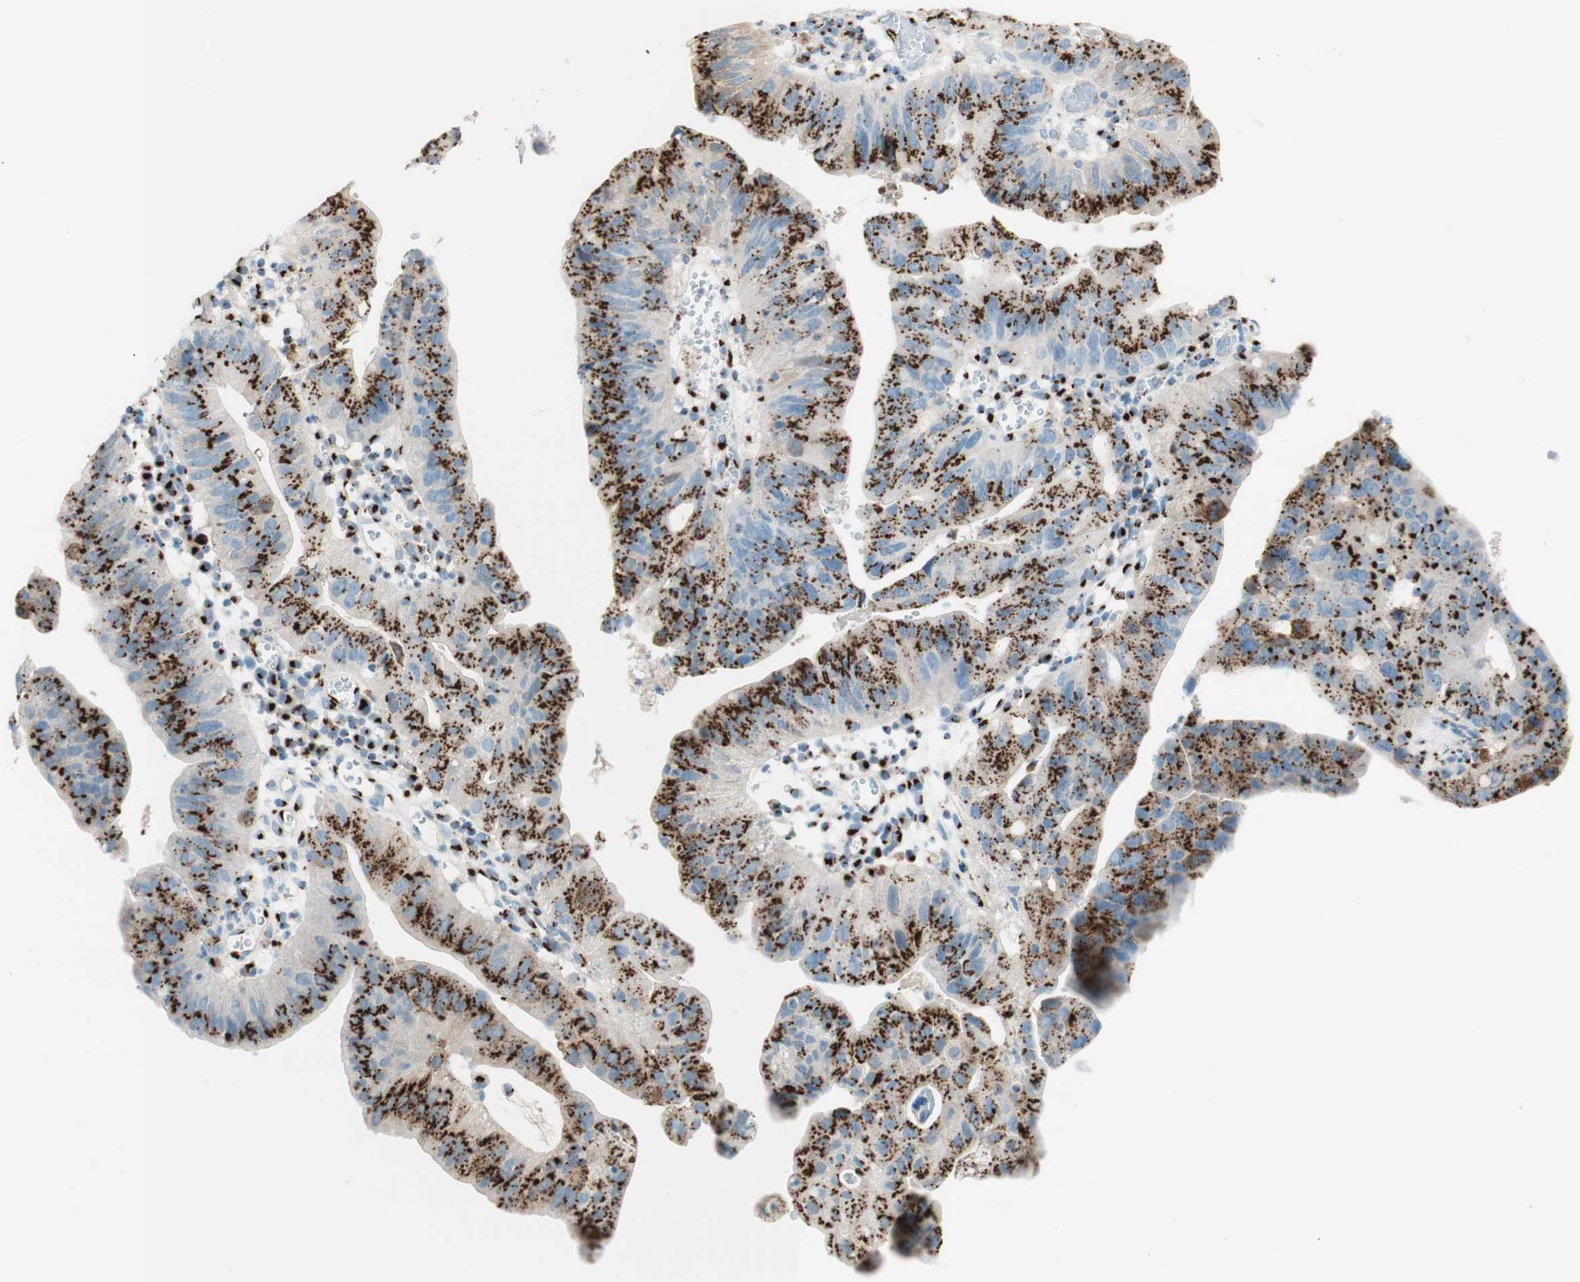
{"staining": {"intensity": "strong", "quantity": ">75%", "location": "cytoplasmic/membranous"}, "tissue": "stomach cancer", "cell_type": "Tumor cells", "image_type": "cancer", "snomed": [{"axis": "morphology", "description": "Adenocarcinoma, NOS"}, {"axis": "topography", "description": "Stomach"}], "caption": "Human stomach cancer (adenocarcinoma) stained for a protein (brown) displays strong cytoplasmic/membranous positive staining in about >75% of tumor cells.", "gene": "GOLGB1", "patient": {"sex": "male", "age": 59}}